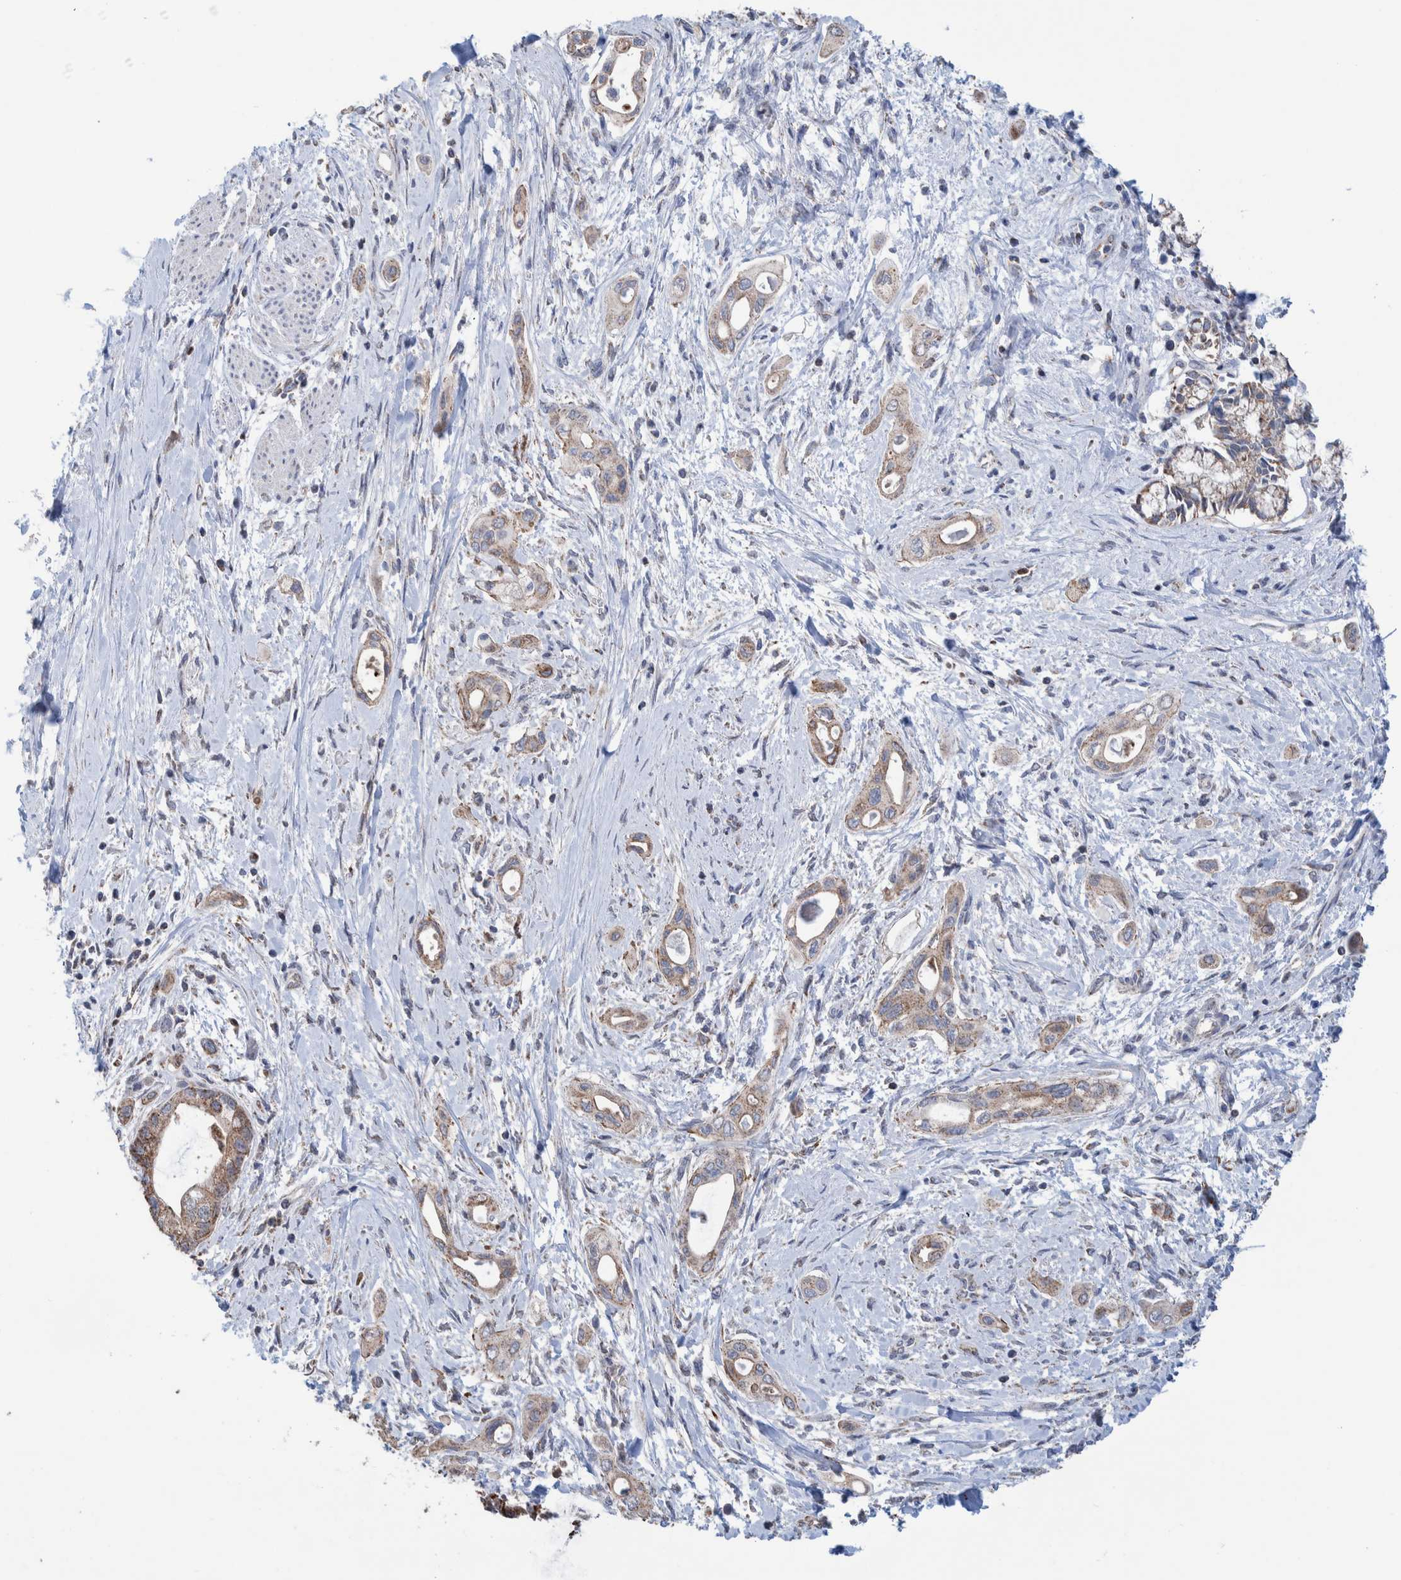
{"staining": {"intensity": "weak", "quantity": ">75%", "location": "cytoplasmic/membranous"}, "tissue": "pancreatic cancer", "cell_type": "Tumor cells", "image_type": "cancer", "snomed": [{"axis": "morphology", "description": "Adenocarcinoma, NOS"}, {"axis": "topography", "description": "Pancreas"}], "caption": "Immunohistochemistry (IHC) histopathology image of human pancreatic cancer stained for a protein (brown), which displays low levels of weak cytoplasmic/membranous staining in about >75% of tumor cells.", "gene": "DECR1", "patient": {"sex": "male", "age": 59}}